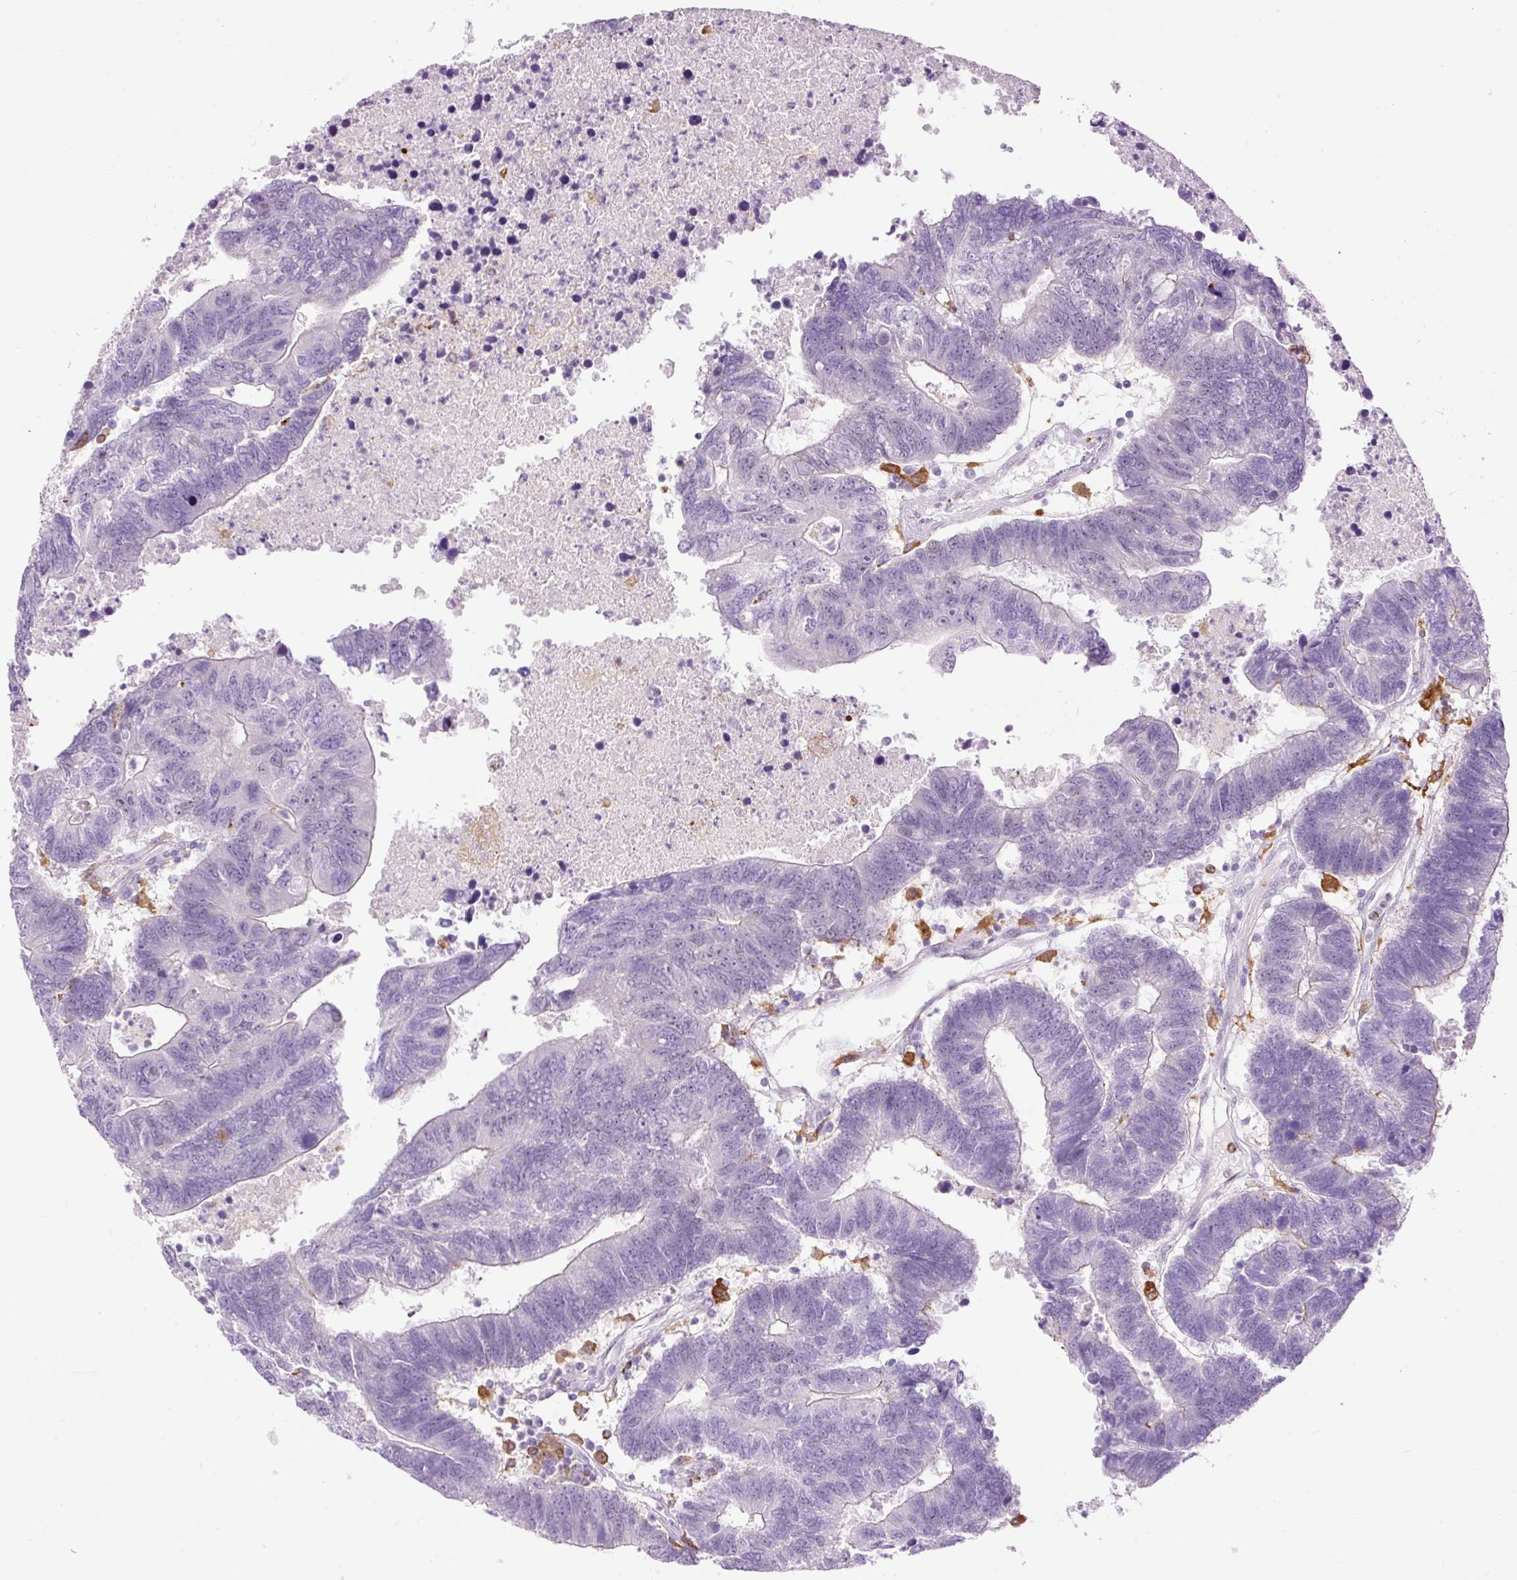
{"staining": {"intensity": "negative", "quantity": "none", "location": "none"}, "tissue": "colorectal cancer", "cell_type": "Tumor cells", "image_type": "cancer", "snomed": [{"axis": "morphology", "description": "Adenocarcinoma, NOS"}, {"axis": "topography", "description": "Colon"}], "caption": "Tumor cells are negative for brown protein staining in colorectal adenocarcinoma.", "gene": "LY86", "patient": {"sex": "female", "age": 48}}